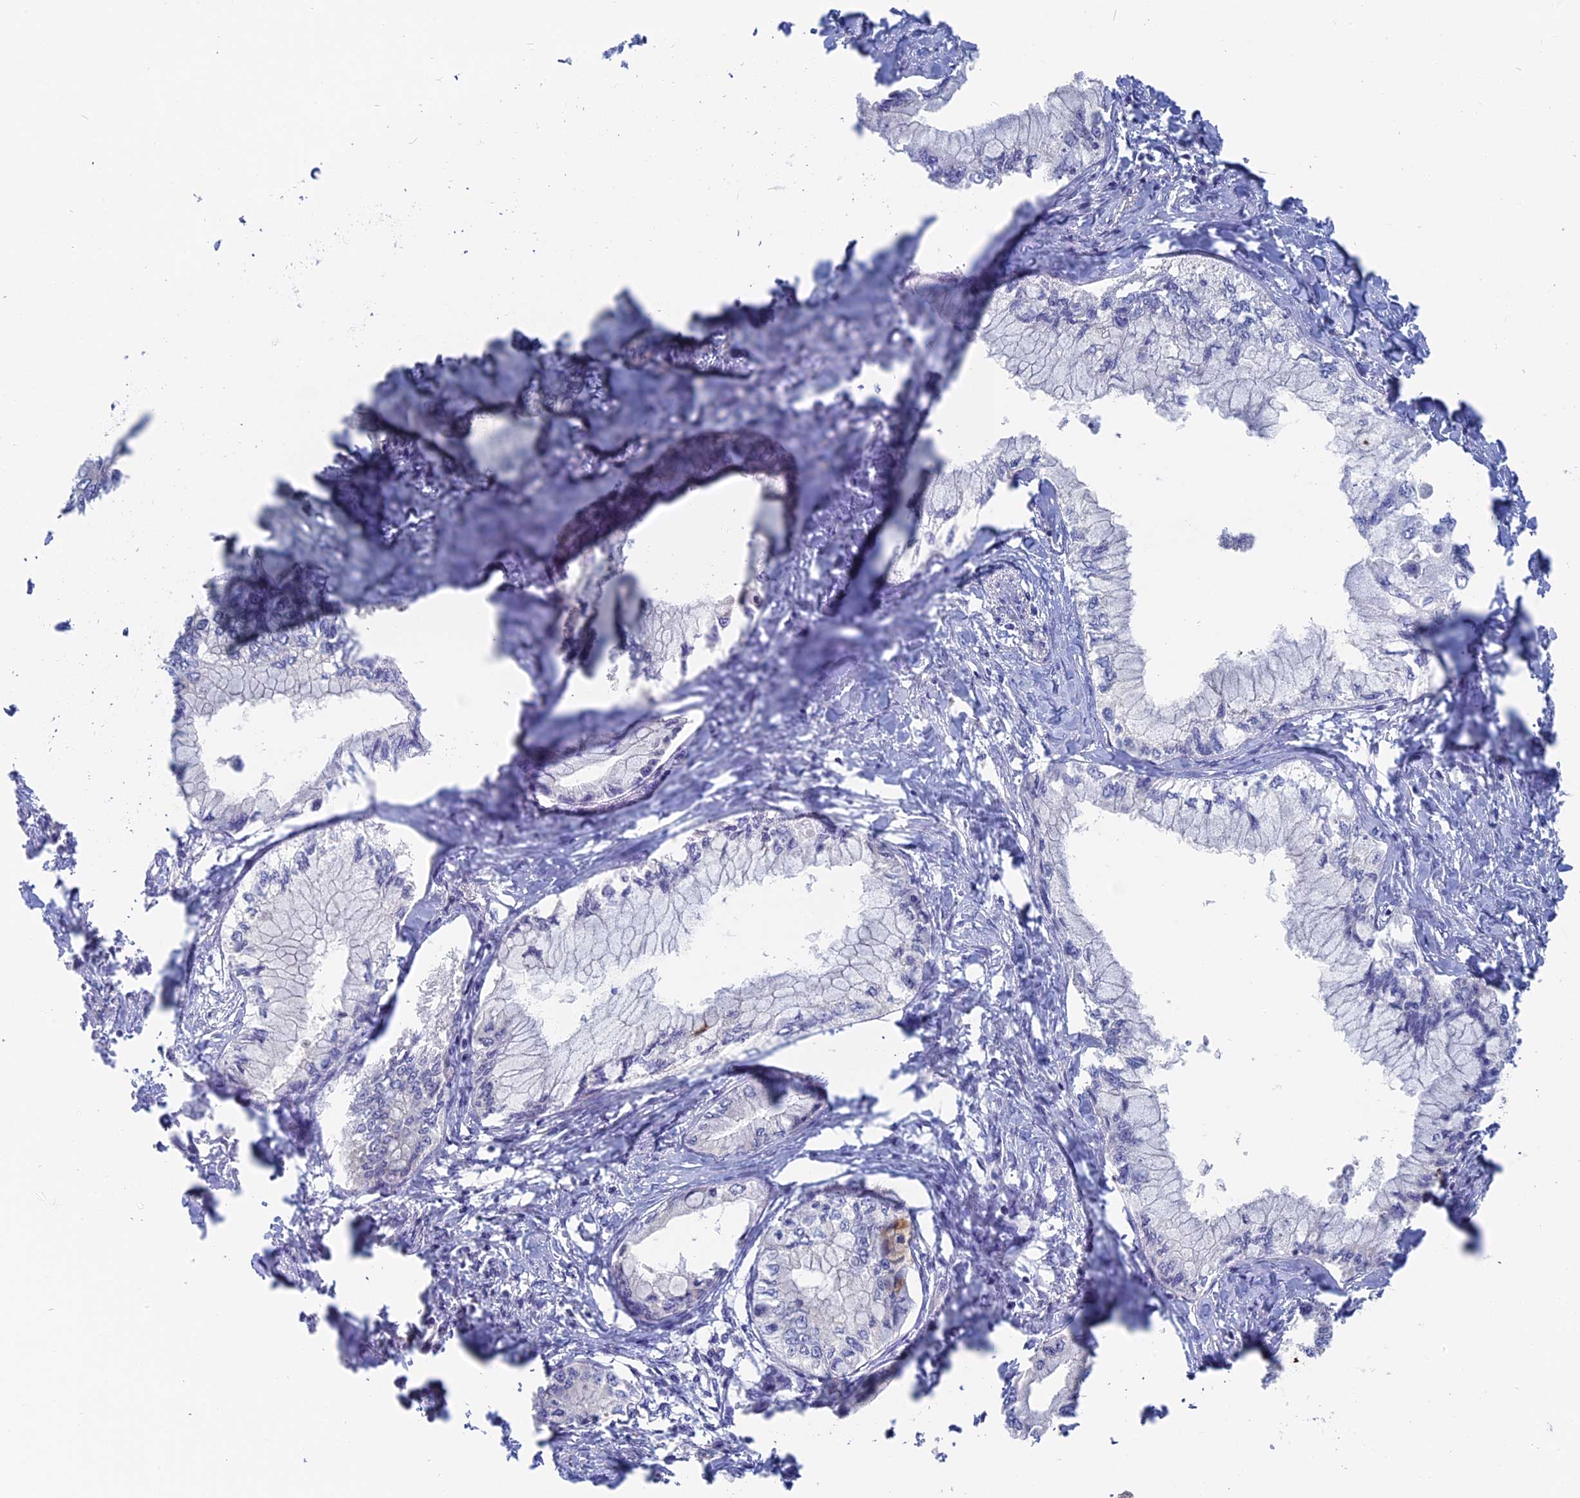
{"staining": {"intensity": "negative", "quantity": "none", "location": "none"}, "tissue": "pancreatic cancer", "cell_type": "Tumor cells", "image_type": "cancer", "snomed": [{"axis": "morphology", "description": "Adenocarcinoma, NOS"}, {"axis": "topography", "description": "Pancreas"}], "caption": "An image of human pancreatic cancer (adenocarcinoma) is negative for staining in tumor cells.", "gene": "TBC1D30", "patient": {"sex": "male", "age": 48}}